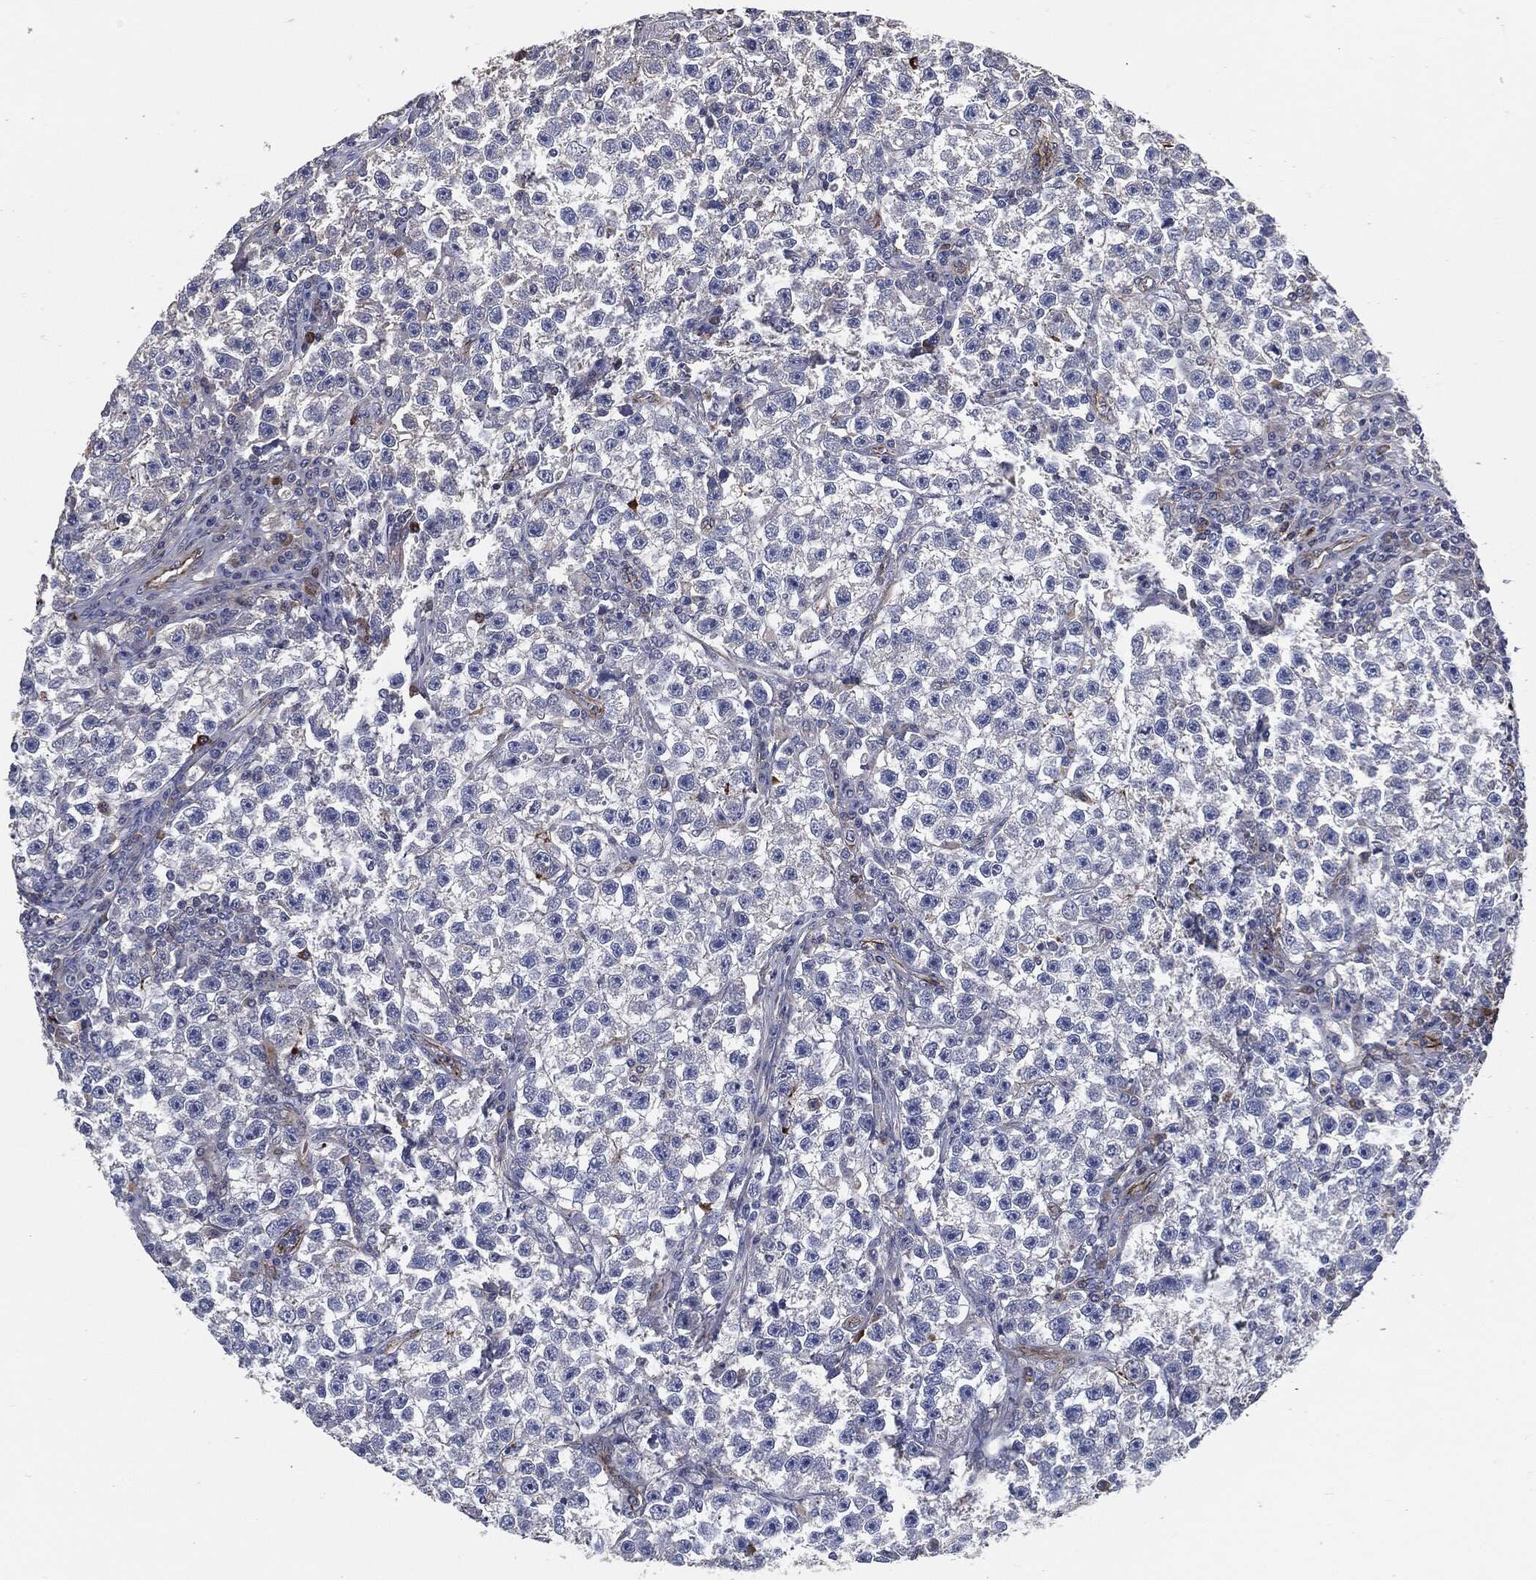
{"staining": {"intensity": "negative", "quantity": "none", "location": "none"}, "tissue": "testis cancer", "cell_type": "Tumor cells", "image_type": "cancer", "snomed": [{"axis": "morphology", "description": "Seminoma, NOS"}, {"axis": "topography", "description": "Testis"}], "caption": "Tumor cells are negative for protein expression in human testis cancer.", "gene": "SVIL", "patient": {"sex": "male", "age": 22}}